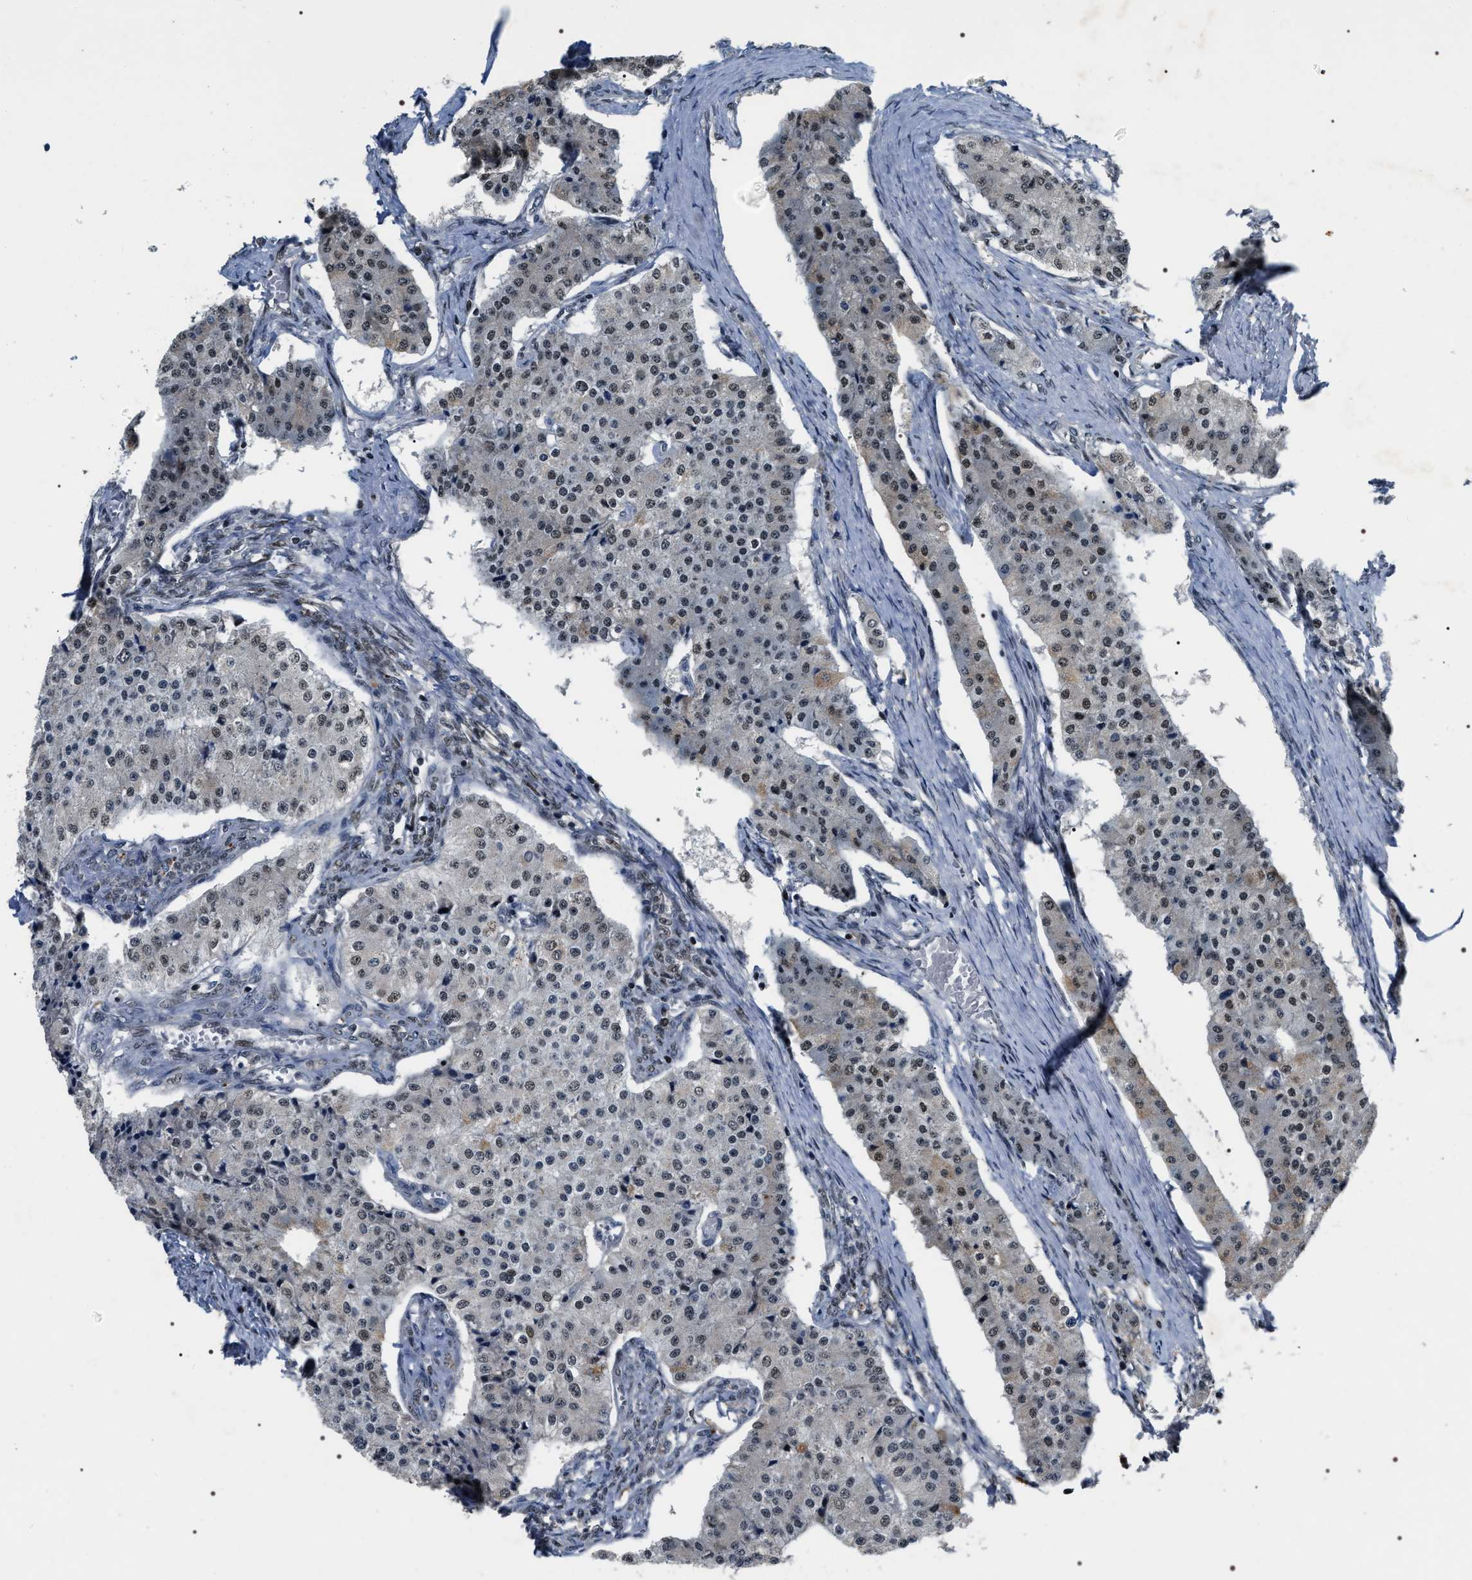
{"staining": {"intensity": "weak", "quantity": "25%-75%", "location": "nuclear"}, "tissue": "carcinoid", "cell_type": "Tumor cells", "image_type": "cancer", "snomed": [{"axis": "morphology", "description": "Carcinoid, malignant, NOS"}, {"axis": "topography", "description": "Colon"}], "caption": "This is a micrograph of immunohistochemistry staining of carcinoid, which shows weak positivity in the nuclear of tumor cells.", "gene": "C7orf25", "patient": {"sex": "female", "age": 52}}